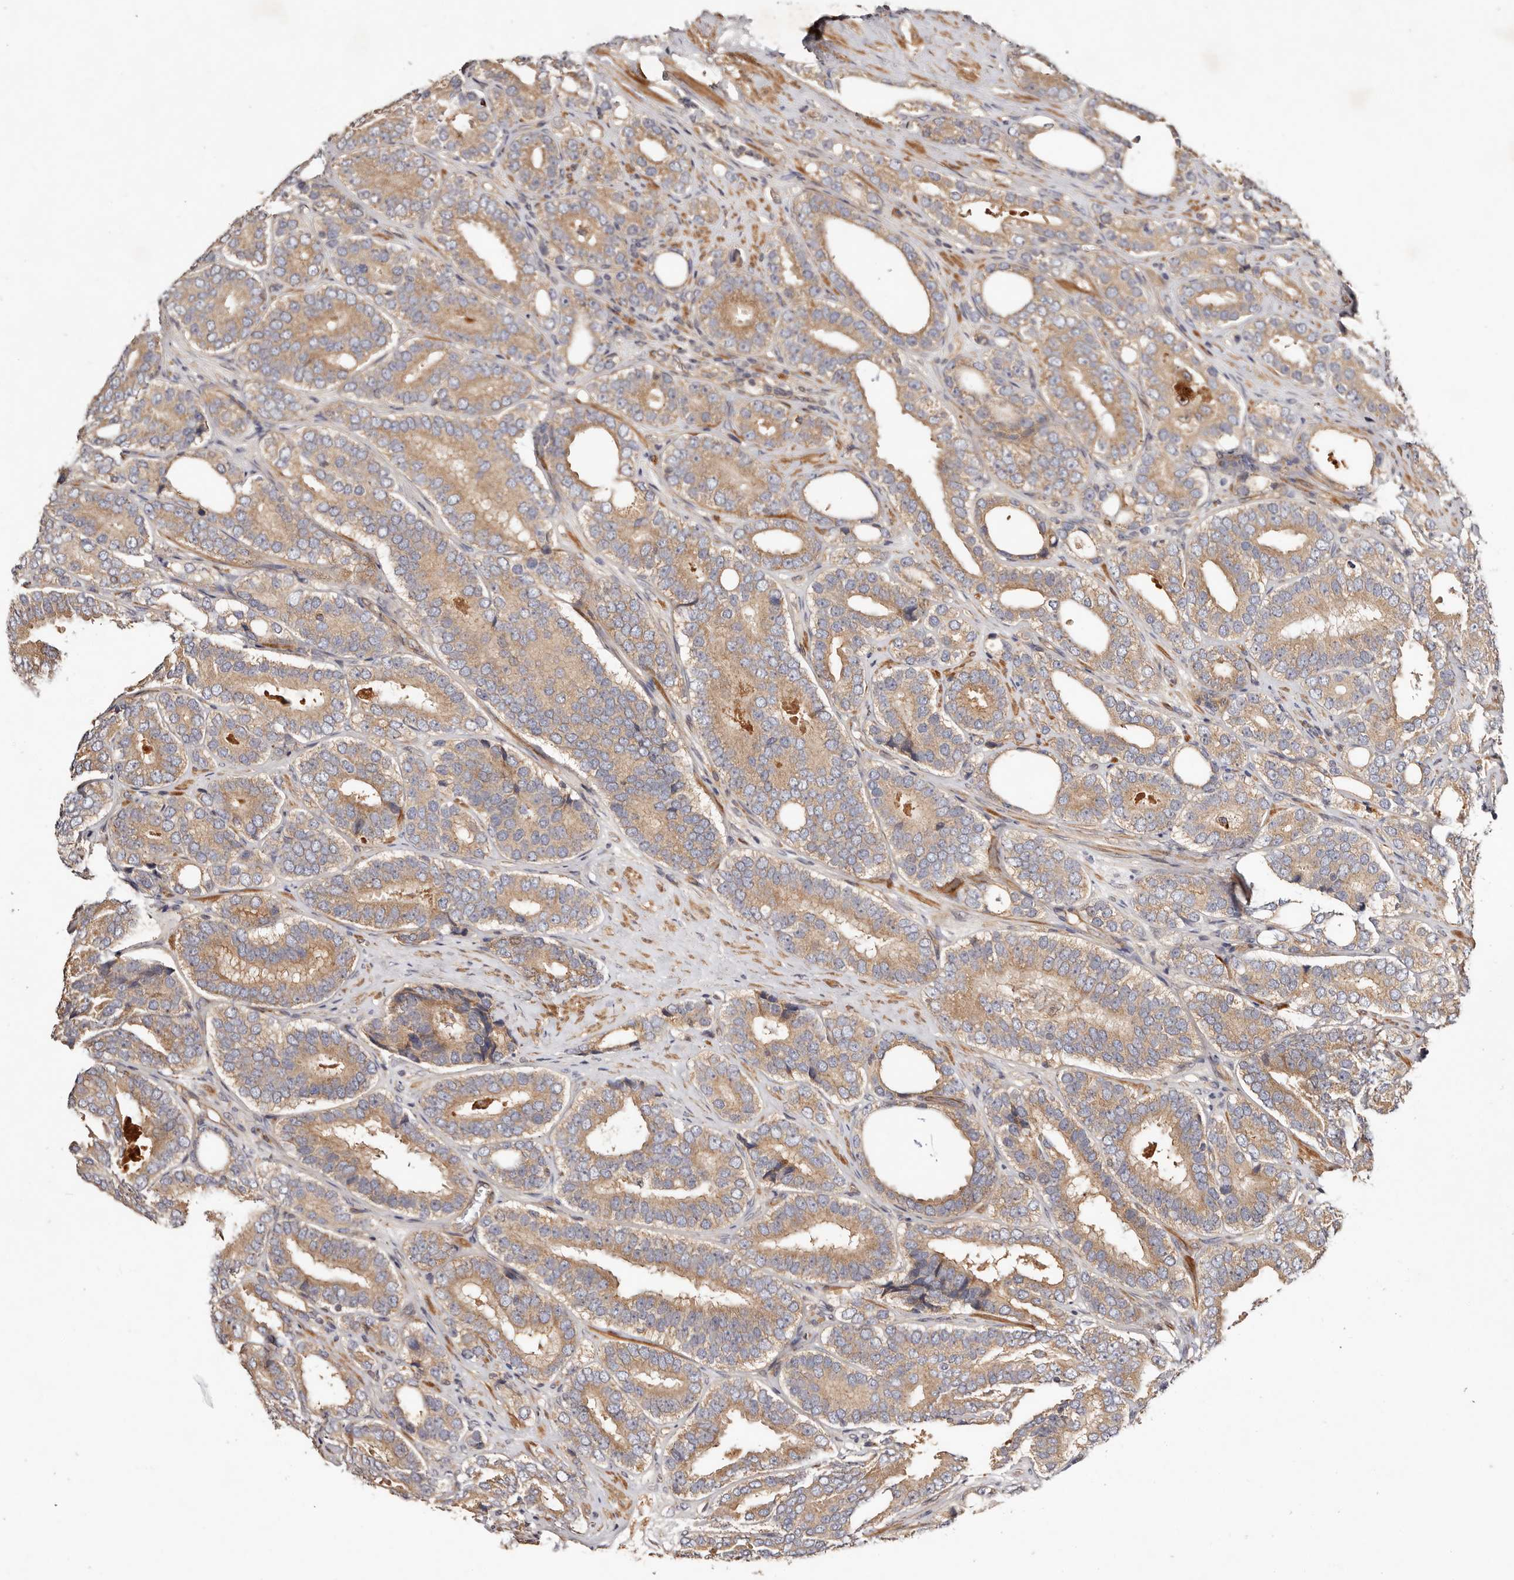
{"staining": {"intensity": "moderate", "quantity": ">75%", "location": "cytoplasmic/membranous"}, "tissue": "prostate cancer", "cell_type": "Tumor cells", "image_type": "cancer", "snomed": [{"axis": "morphology", "description": "Adenocarcinoma, High grade"}, {"axis": "topography", "description": "Prostate"}], "caption": "Protein analysis of prostate high-grade adenocarcinoma tissue reveals moderate cytoplasmic/membranous staining in about >75% of tumor cells.", "gene": "MACF1", "patient": {"sex": "male", "age": 56}}